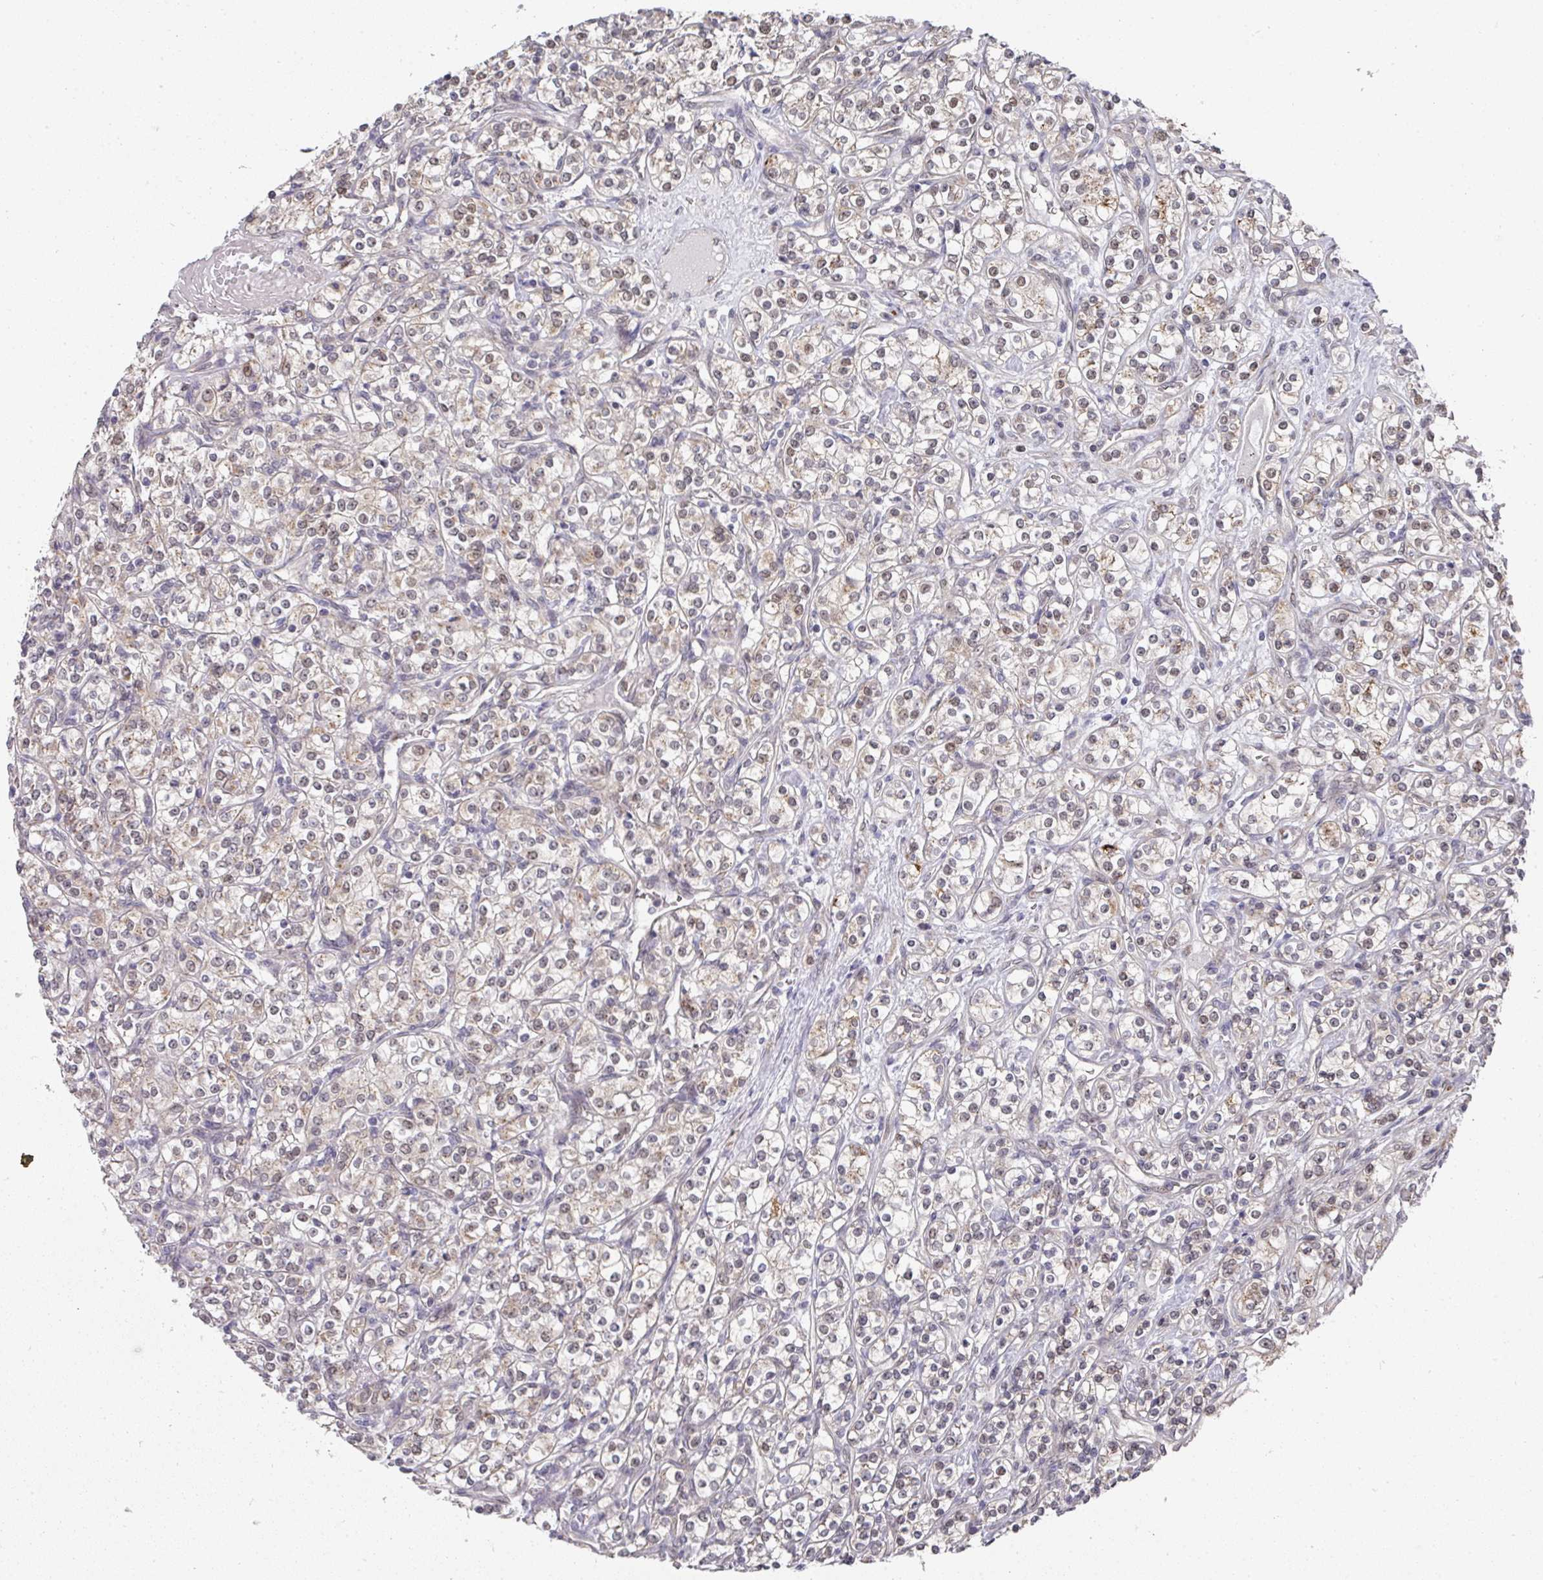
{"staining": {"intensity": "weak", "quantity": "<25%", "location": "cytoplasmic/membranous"}, "tissue": "renal cancer", "cell_type": "Tumor cells", "image_type": "cancer", "snomed": [{"axis": "morphology", "description": "Adenocarcinoma, NOS"}, {"axis": "topography", "description": "Kidney"}], "caption": "DAB (3,3'-diaminobenzidine) immunohistochemical staining of human renal cancer (adenocarcinoma) reveals no significant positivity in tumor cells.", "gene": "C18orf25", "patient": {"sex": "male", "age": 77}}